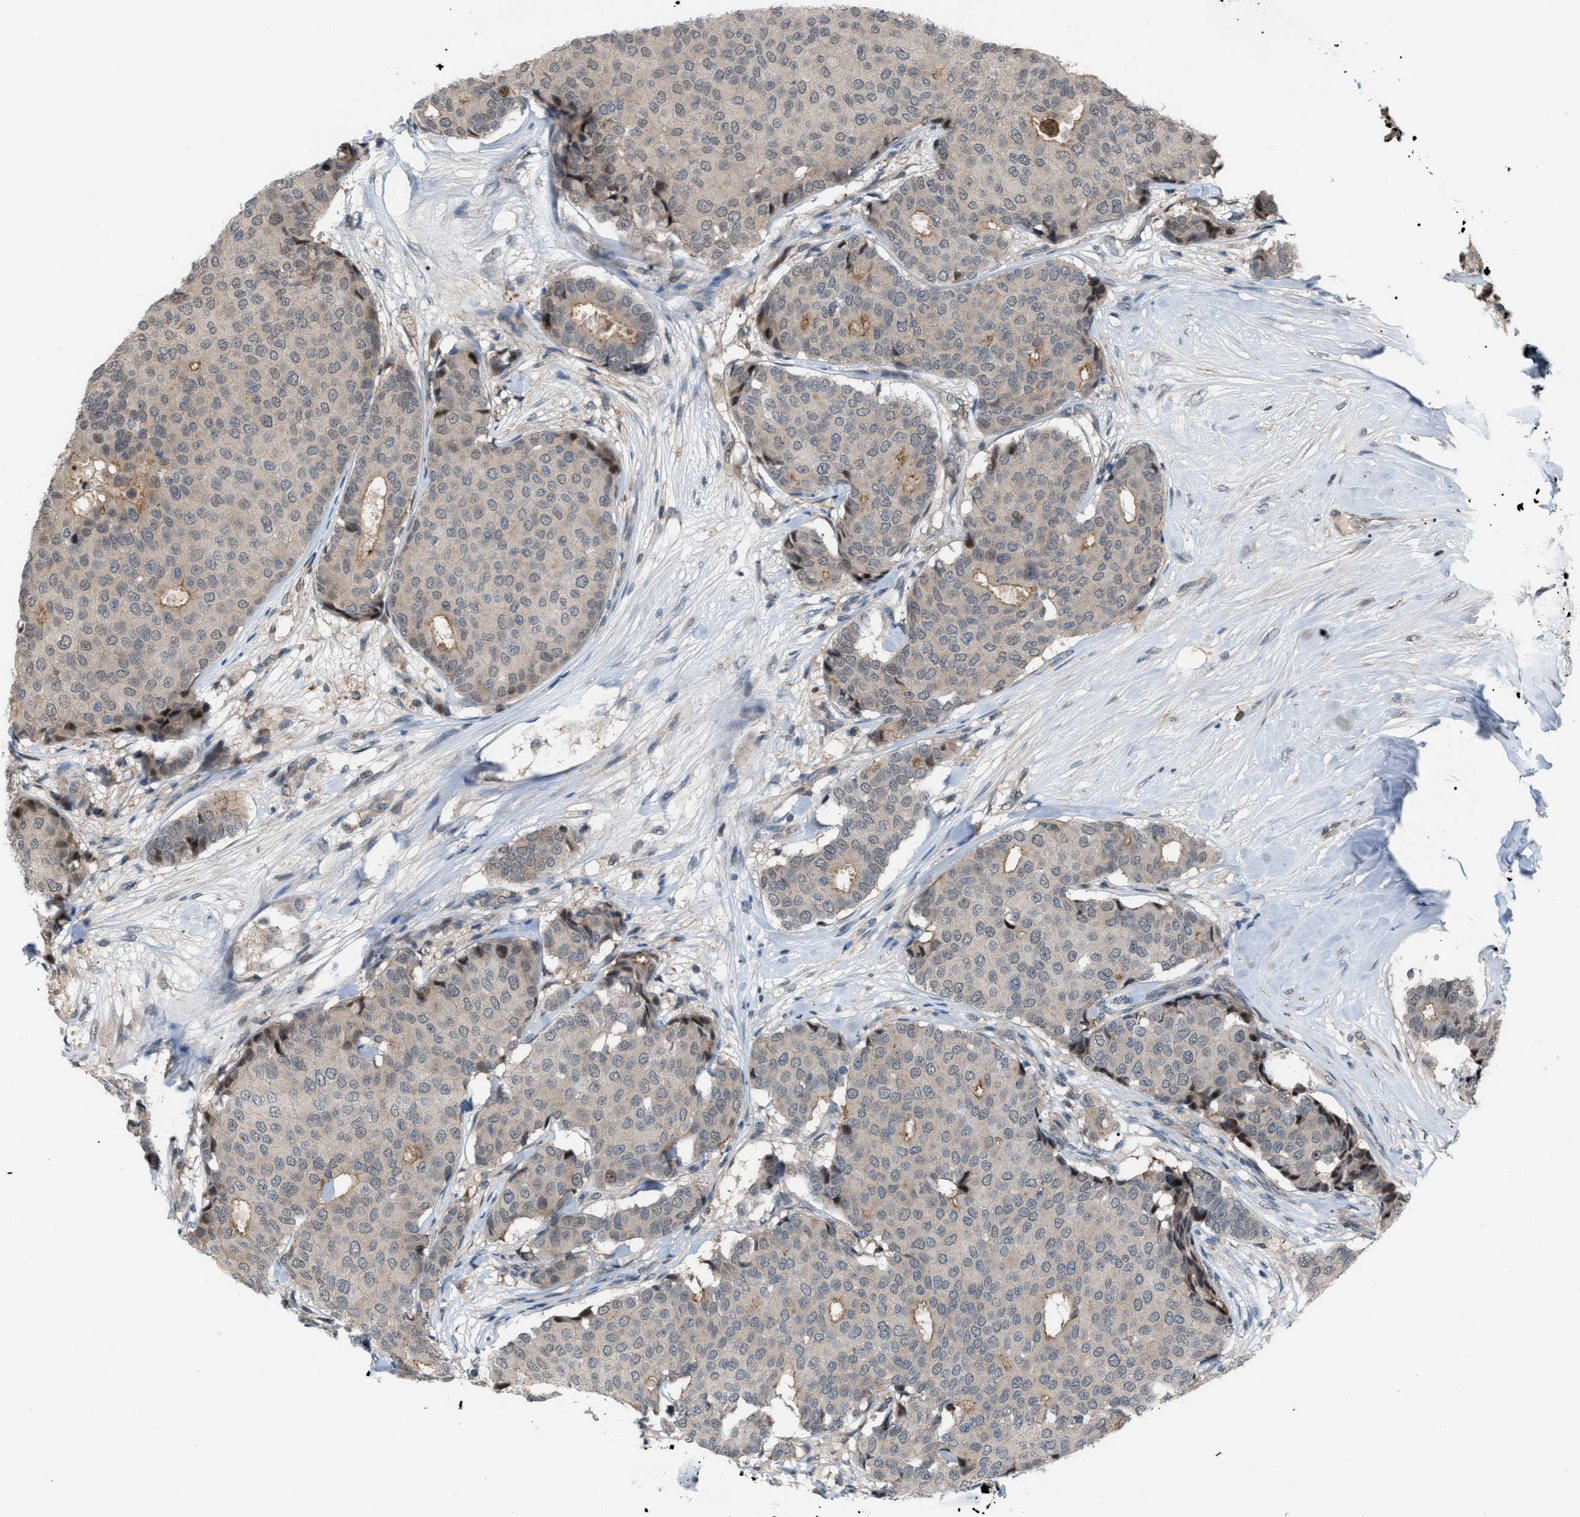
{"staining": {"intensity": "weak", "quantity": "<25%", "location": "cytoplasmic/membranous"}, "tissue": "breast cancer", "cell_type": "Tumor cells", "image_type": "cancer", "snomed": [{"axis": "morphology", "description": "Duct carcinoma"}, {"axis": "topography", "description": "Breast"}], "caption": "There is no significant staining in tumor cells of breast cancer.", "gene": "RFFL", "patient": {"sex": "female", "age": 75}}